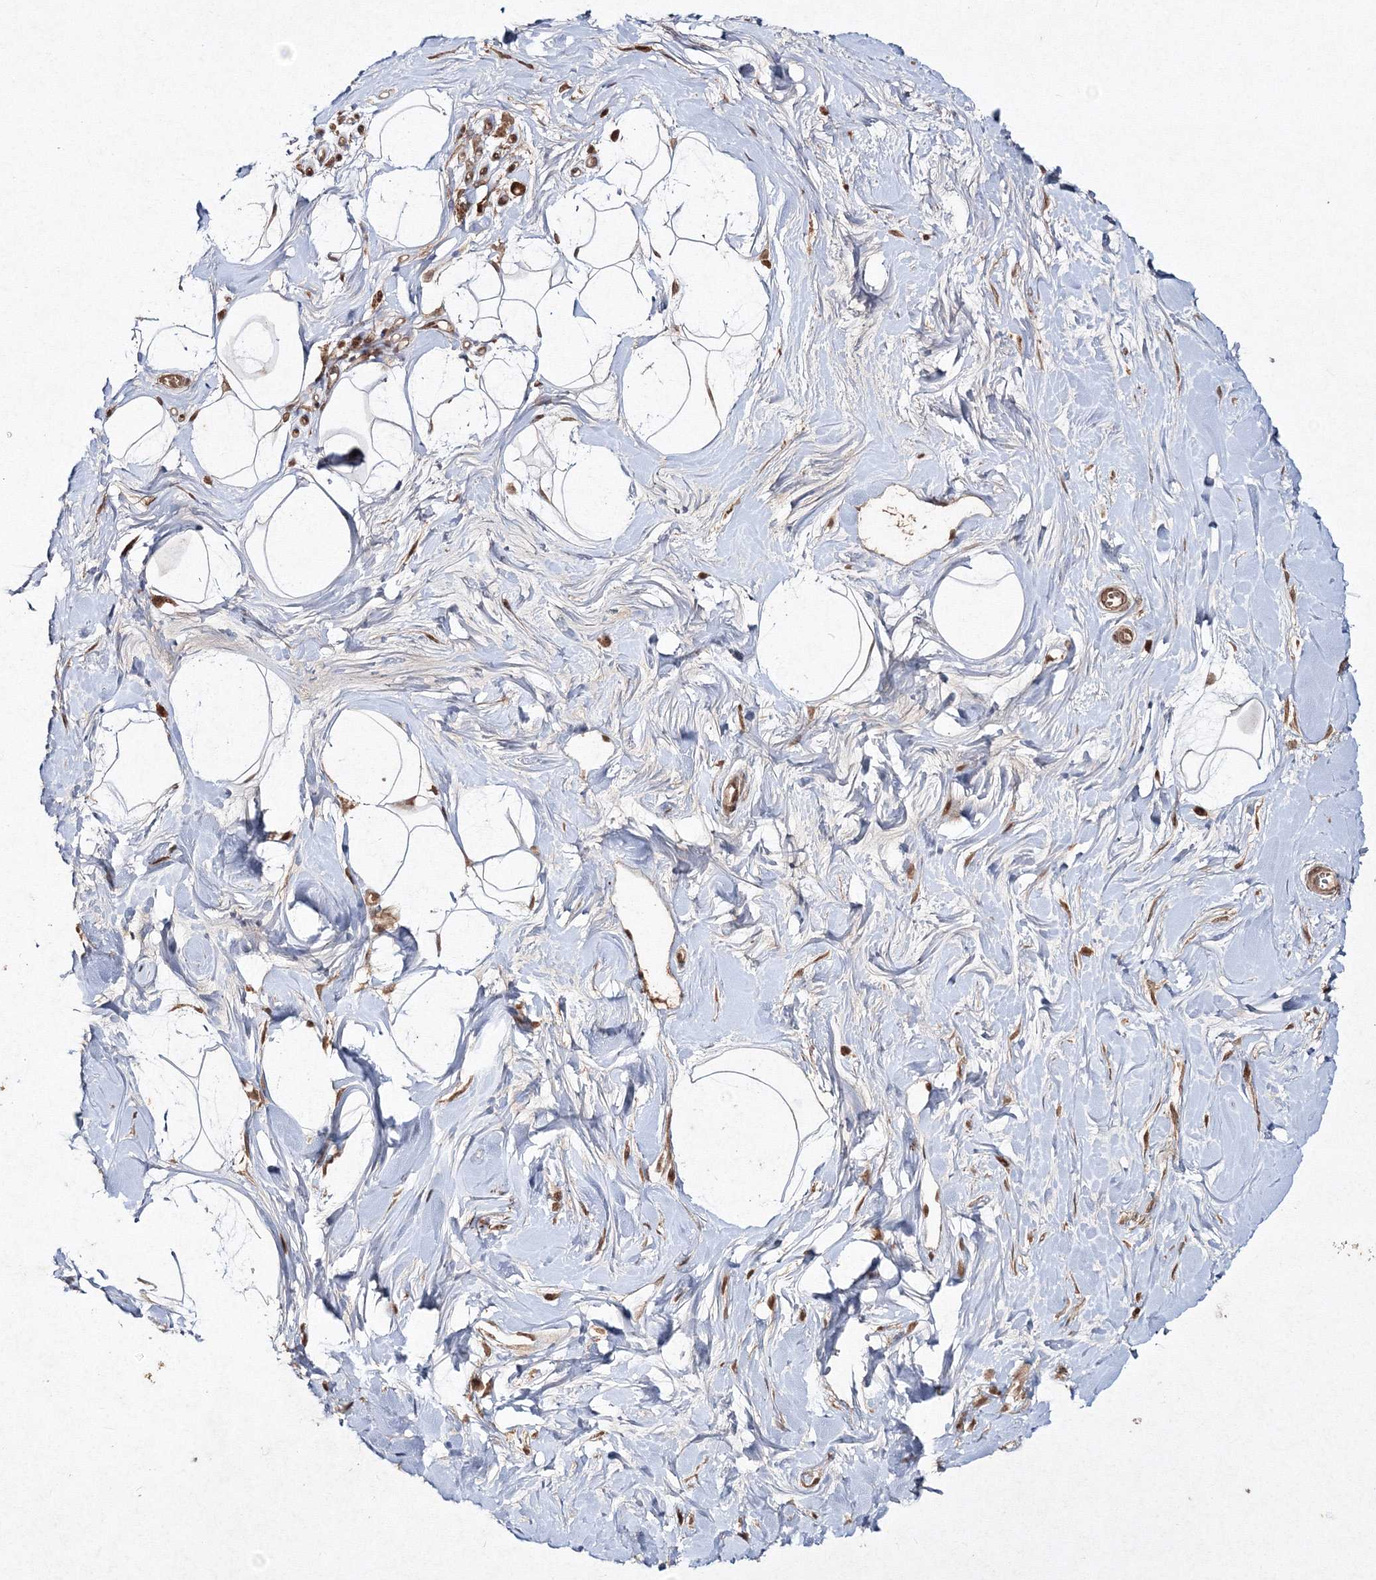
{"staining": {"intensity": "moderate", "quantity": ">75%", "location": "cytoplasmic/membranous"}, "tissue": "breast", "cell_type": "Adipocytes", "image_type": "normal", "snomed": [{"axis": "morphology", "description": "Normal tissue, NOS"}, {"axis": "topography", "description": "Breast"}], "caption": "Benign breast demonstrates moderate cytoplasmic/membranous positivity in approximately >75% of adipocytes.", "gene": "PEX13", "patient": {"sex": "female", "age": 45}}